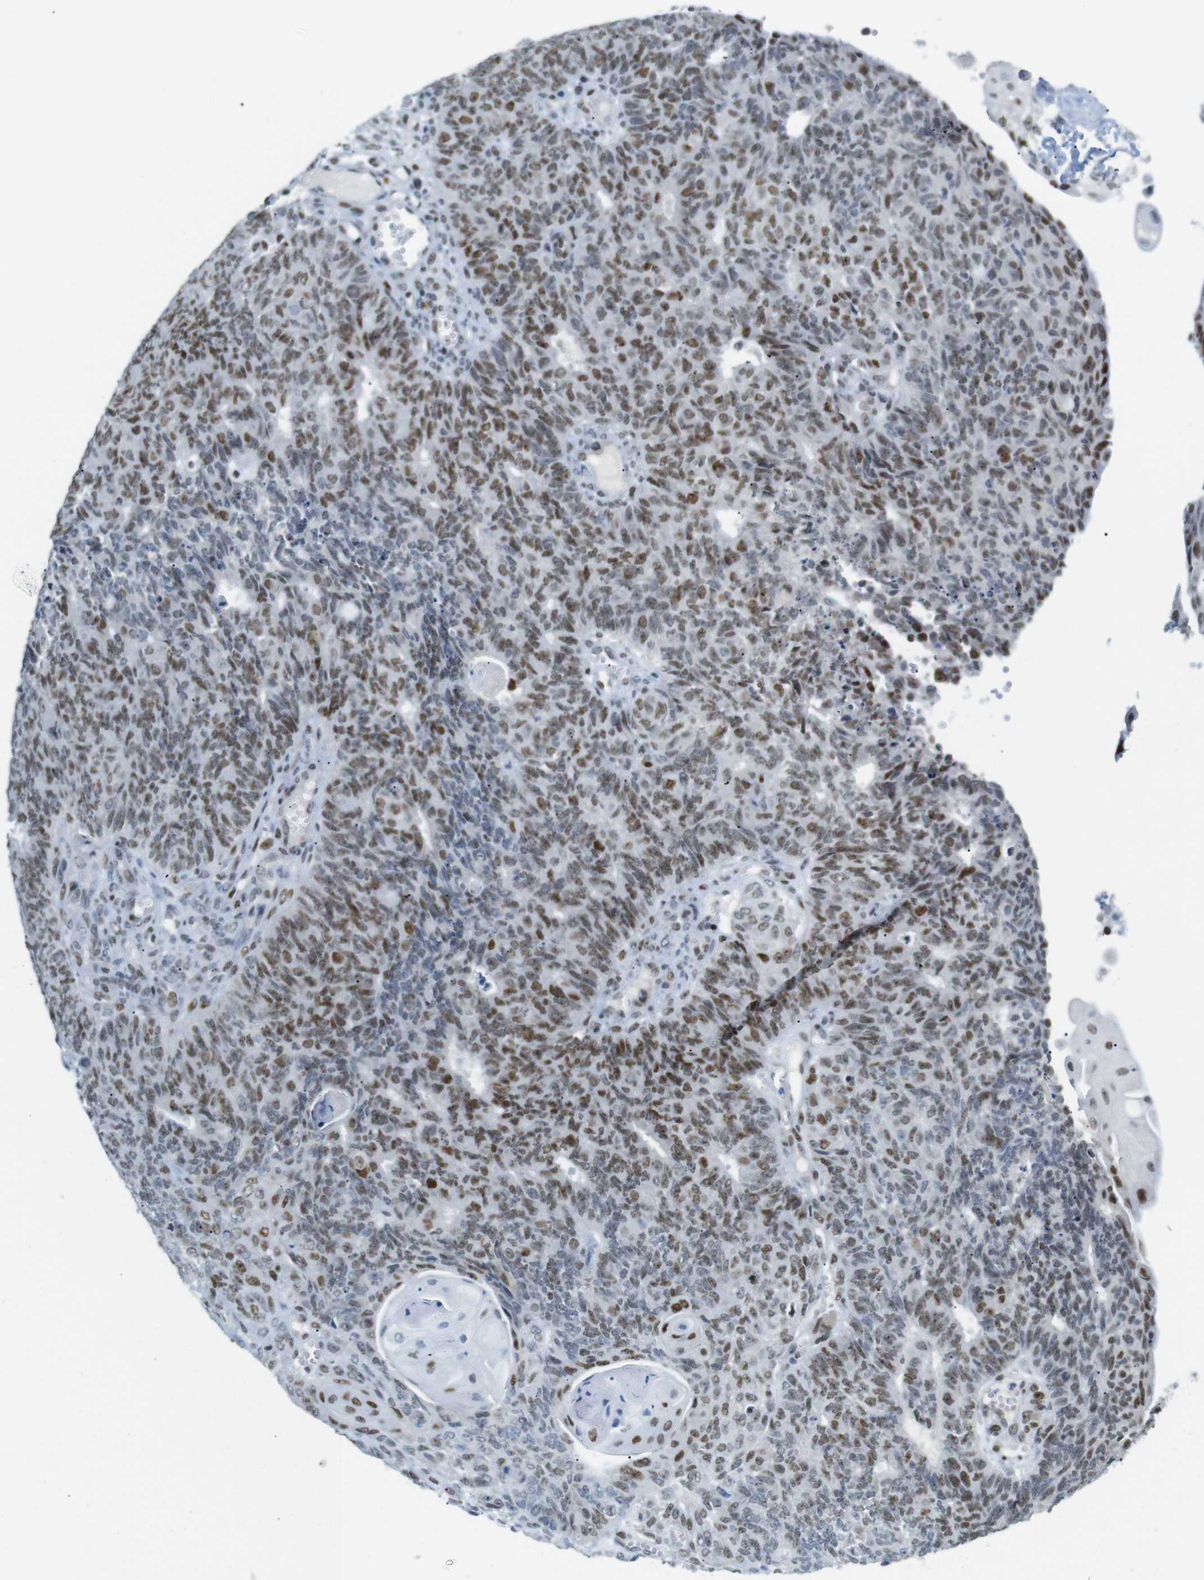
{"staining": {"intensity": "moderate", "quantity": ">75%", "location": "nuclear"}, "tissue": "endometrial cancer", "cell_type": "Tumor cells", "image_type": "cancer", "snomed": [{"axis": "morphology", "description": "Adenocarcinoma, NOS"}, {"axis": "topography", "description": "Endometrium"}], "caption": "Endometrial adenocarcinoma stained with a protein marker shows moderate staining in tumor cells.", "gene": "RIOX2", "patient": {"sex": "female", "age": 32}}